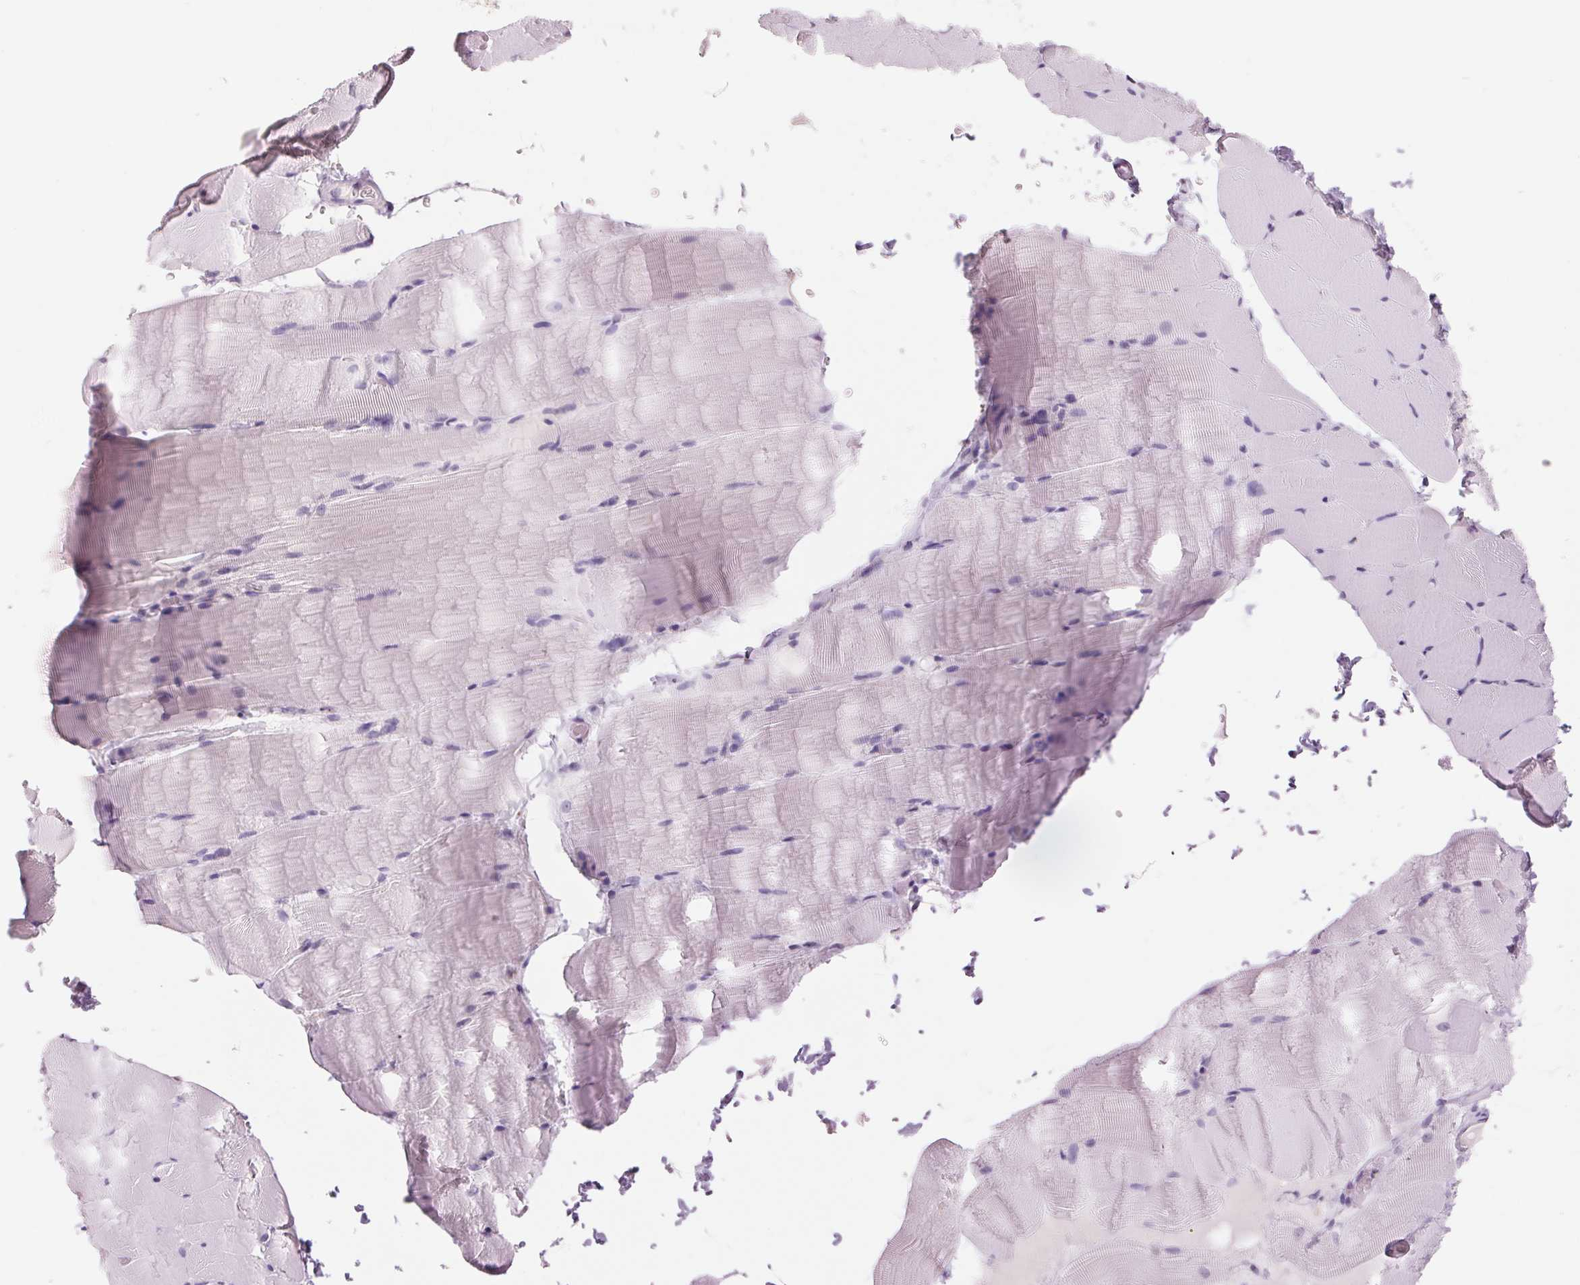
{"staining": {"intensity": "negative", "quantity": "none", "location": "none"}, "tissue": "skeletal muscle", "cell_type": "Myocytes", "image_type": "normal", "snomed": [{"axis": "morphology", "description": "Normal tissue, NOS"}, {"axis": "topography", "description": "Skeletal muscle"}], "caption": "IHC micrograph of benign skeletal muscle: human skeletal muscle stained with DAB demonstrates no significant protein staining in myocytes.", "gene": "GALNT7", "patient": {"sex": "female", "age": 37}}